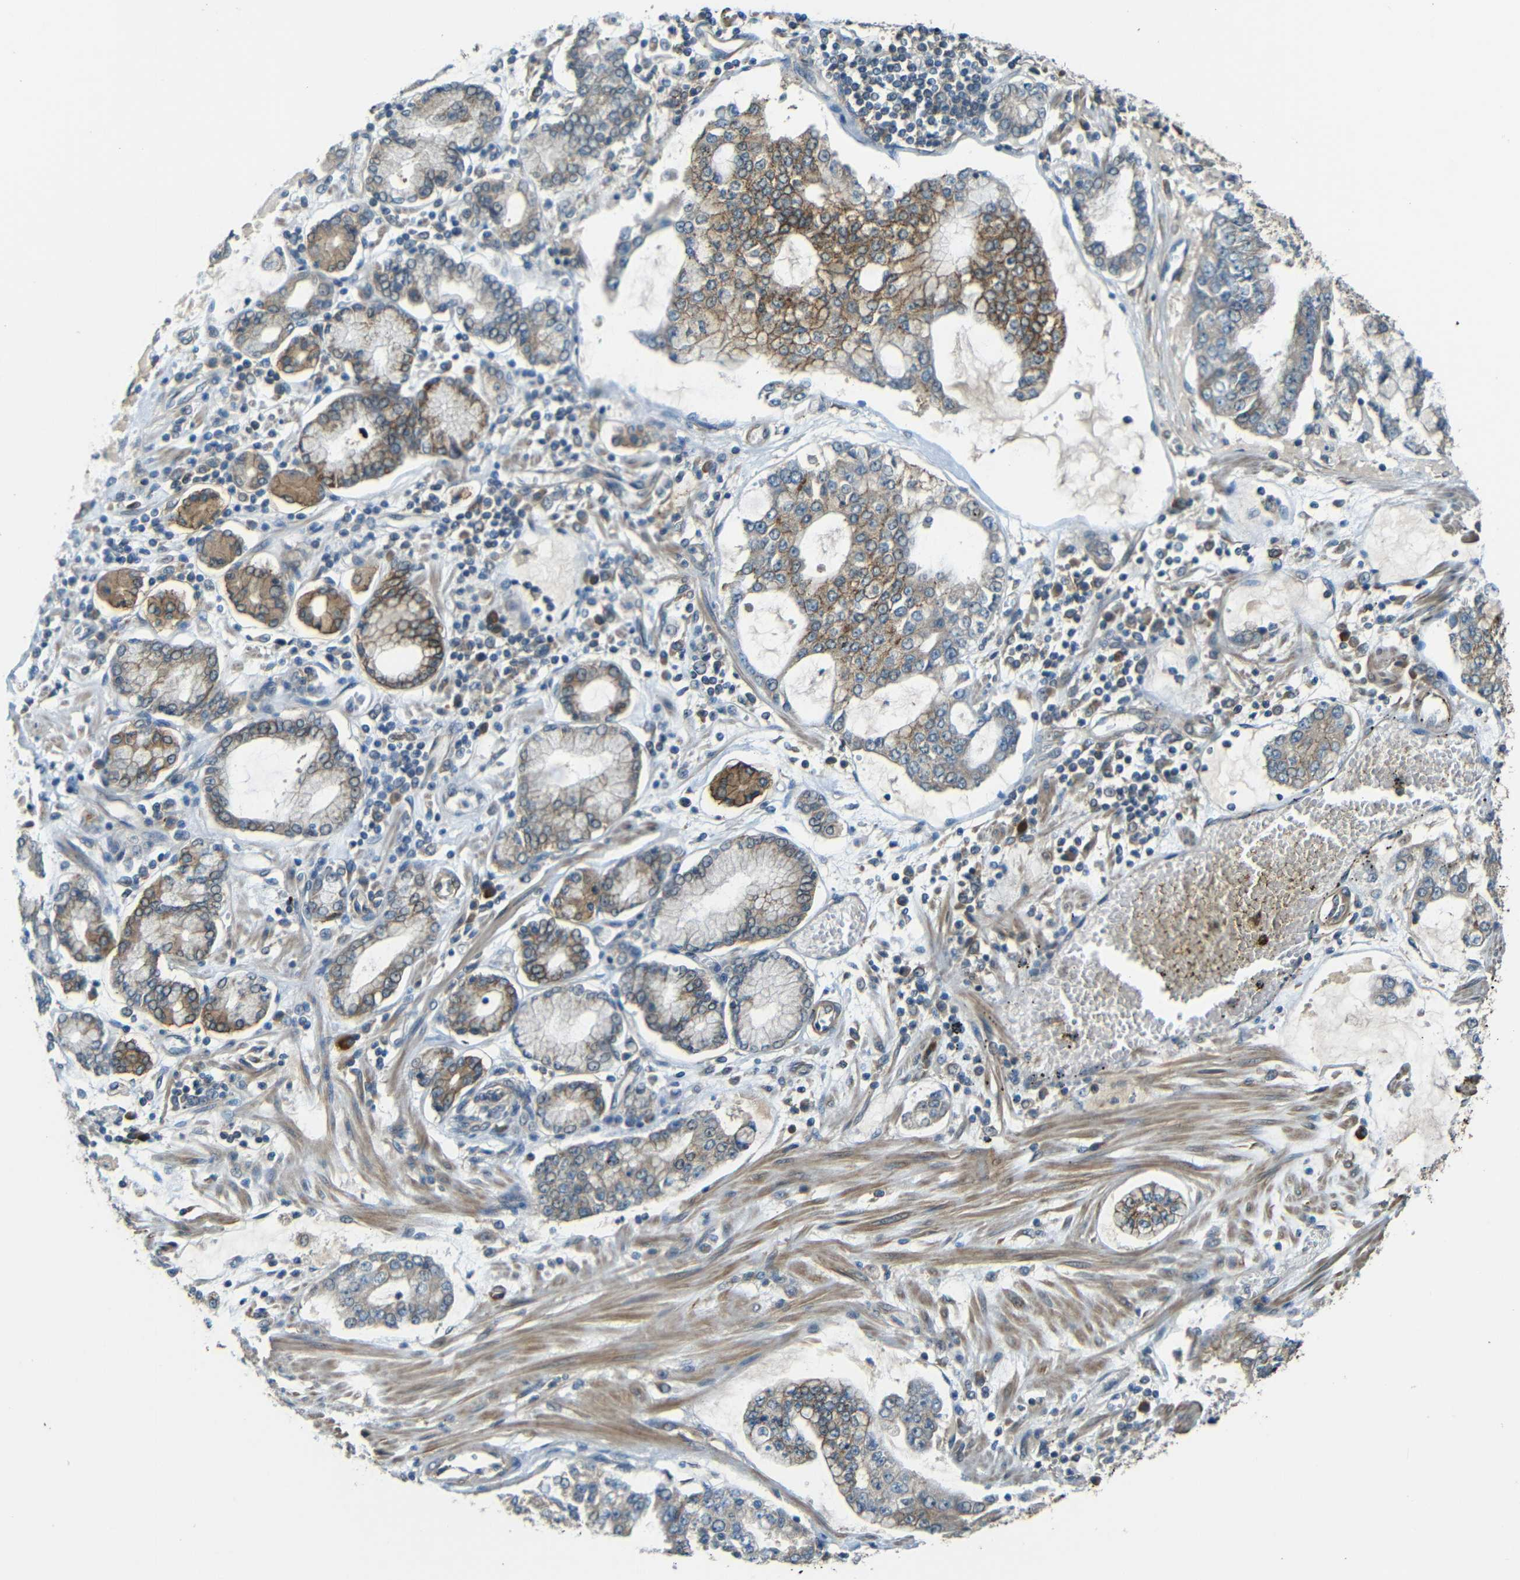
{"staining": {"intensity": "moderate", "quantity": "<25%", "location": "cytoplasmic/membranous"}, "tissue": "stomach cancer", "cell_type": "Tumor cells", "image_type": "cancer", "snomed": [{"axis": "morphology", "description": "Adenocarcinoma, NOS"}, {"axis": "topography", "description": "Stomach"}], "caption": "Moderate cytoplasmic/membranous protein staining is identified in about <25% of tumor cells in stomach cancer. The staining was performed using DAB, with brown indicating positive protein expression. Nuclei are stained blue with hematoxylin.", "gene": "FNDC3A", "patient": {"sex": "male", "age": 76}}